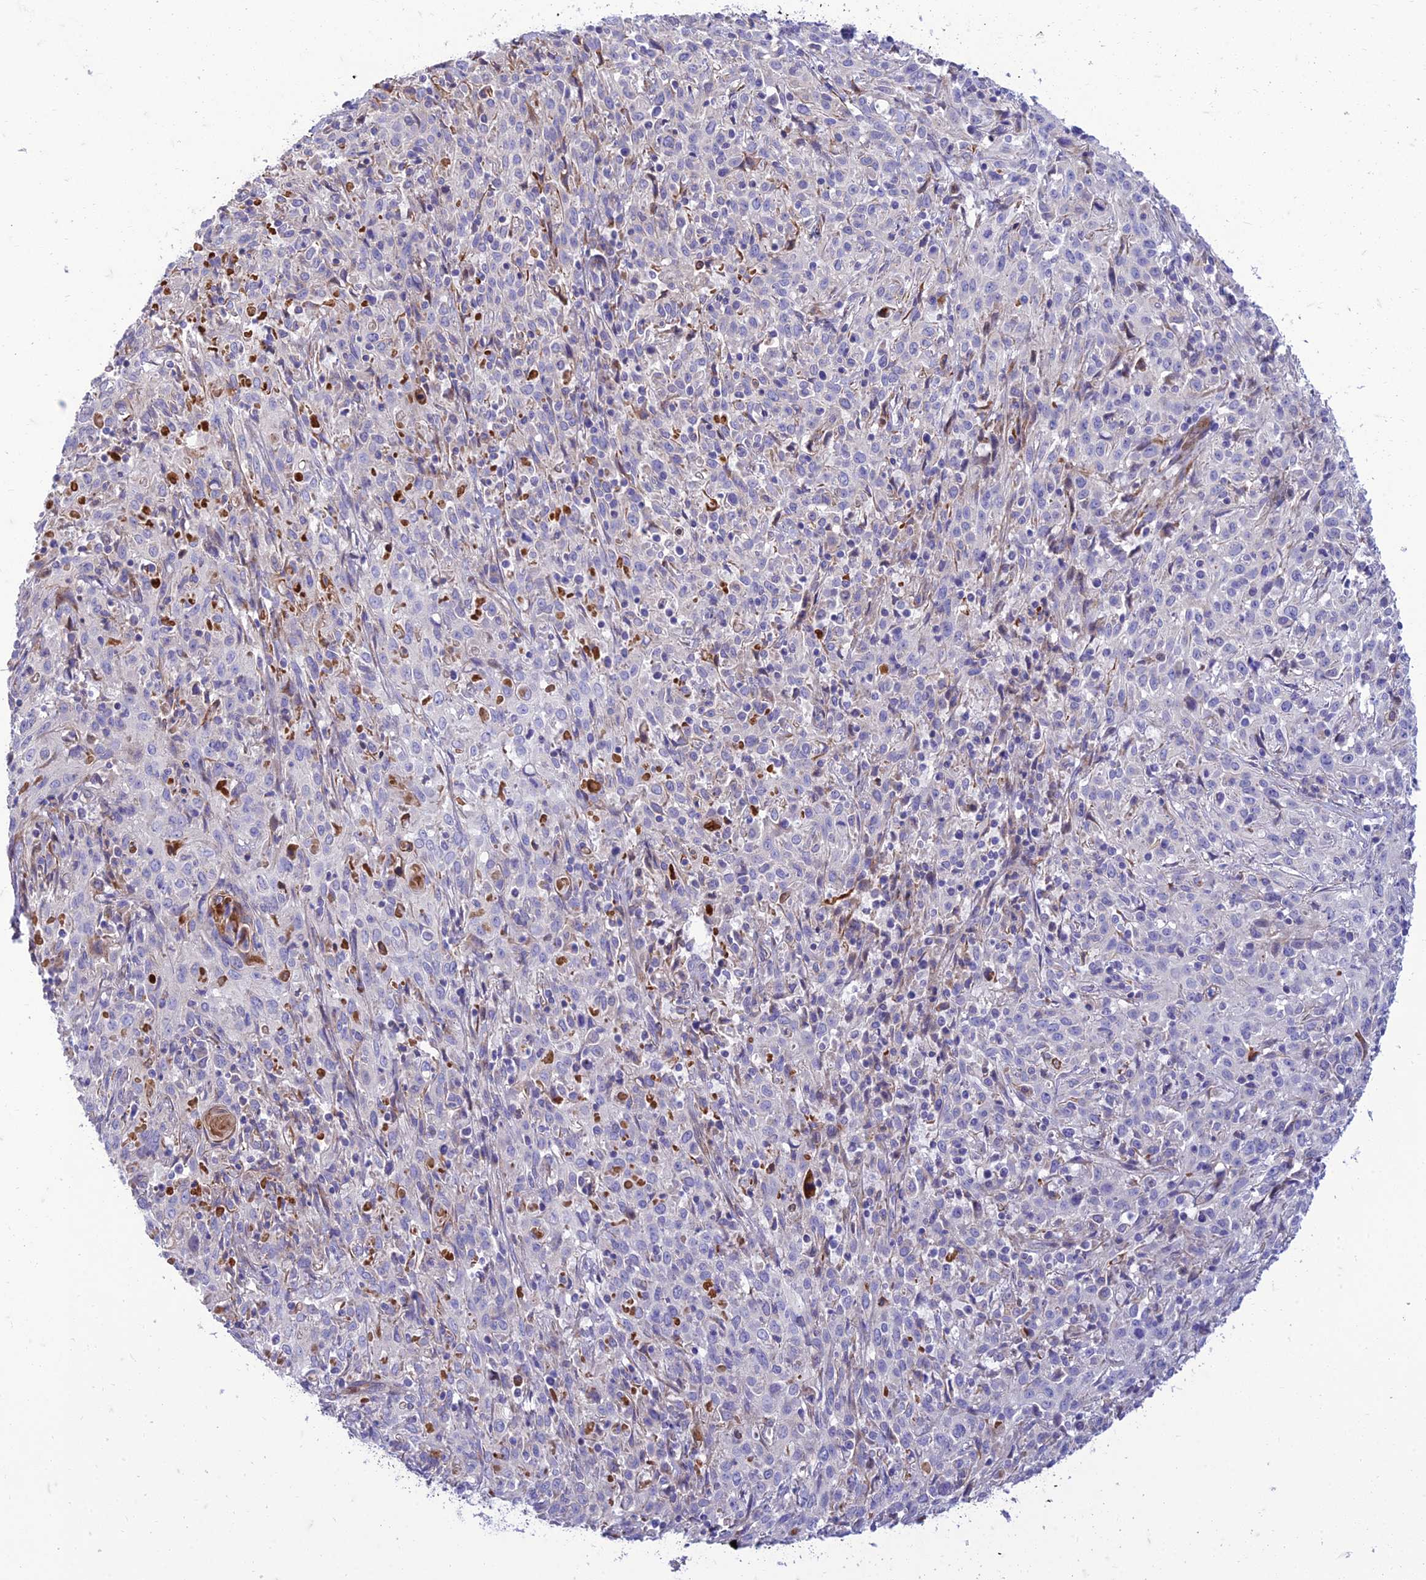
{"staining": {"intensity": "negative", "quantity": "none", "location": "none"}, "tissue": "cervical cancer", "cell_type": "Tumor cells", "image_type": "cancer", "snomed": [{"axis": "morphology", "description": "Squamous cell carcinoma, NOS"}, {"axis": "topography", "description": "Cervix"}], "caption": "Cervical cancer stained for a protein using IHC reveals no staining tumor cells.", "gene": "SEL1L3", "patient": {"sex": "female", "age": 57}}